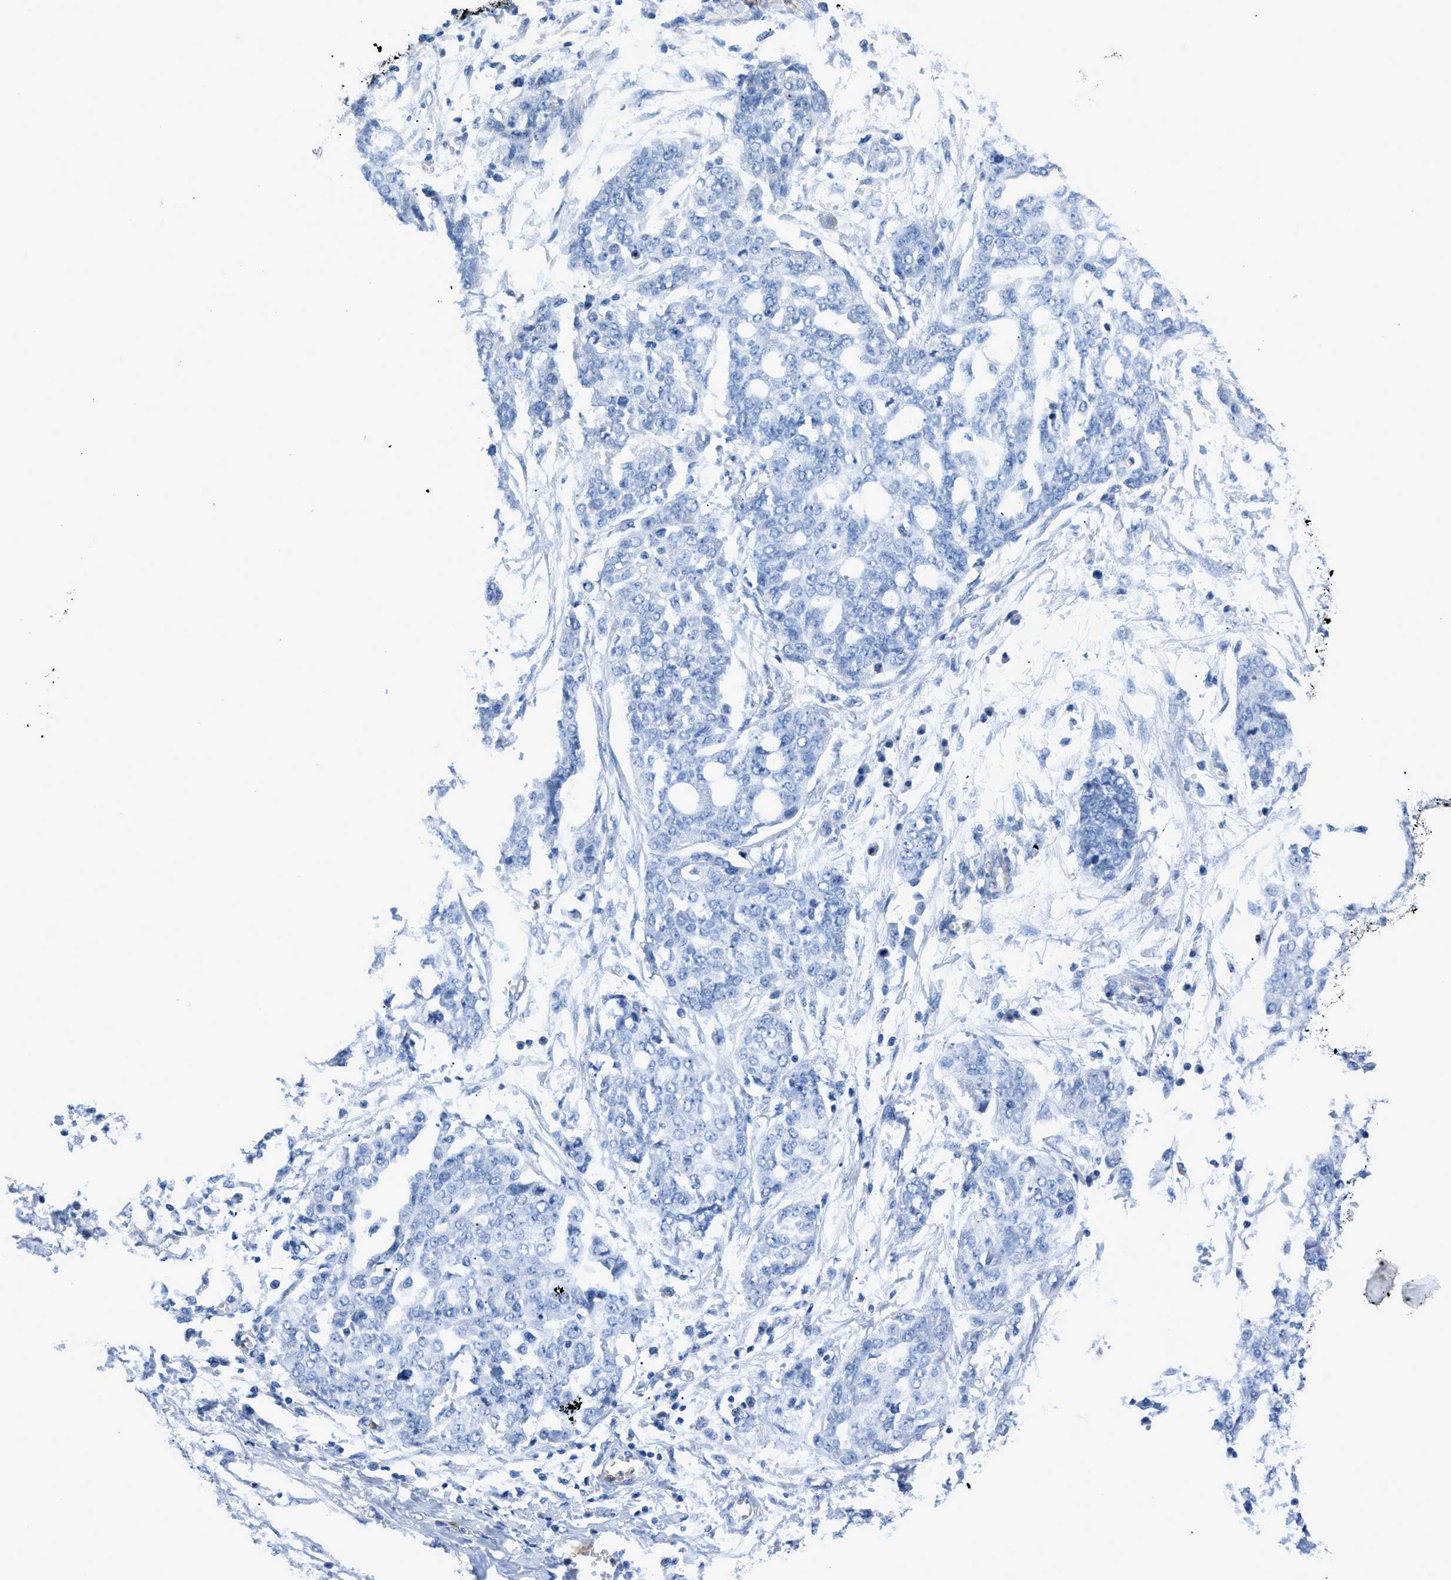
{"staining": {"intensity": "negative", "quantity": "none", "location": "none"}, "tissue": "ovarian cancer", "cell_type": "Tumor cells", "image_type": "cancer", "snomed": [{"axis": "morphology", "description": "Cystadenocarcinoma, serous, NOS"}, {"axis": "topography", "description": "Soft tissue"}, {"axis": "topography", "description": "Ovary"}], "caption": "Immunohistochemistry (IHC) micrograph of neoplastic tissue: serous cystadenocarcinoma (ovarian) stained with DAB demonstrates no significant protein expression in tumor cells.", "gene": "ITPR1", "patient": {"sex": "female", "age": 57}}